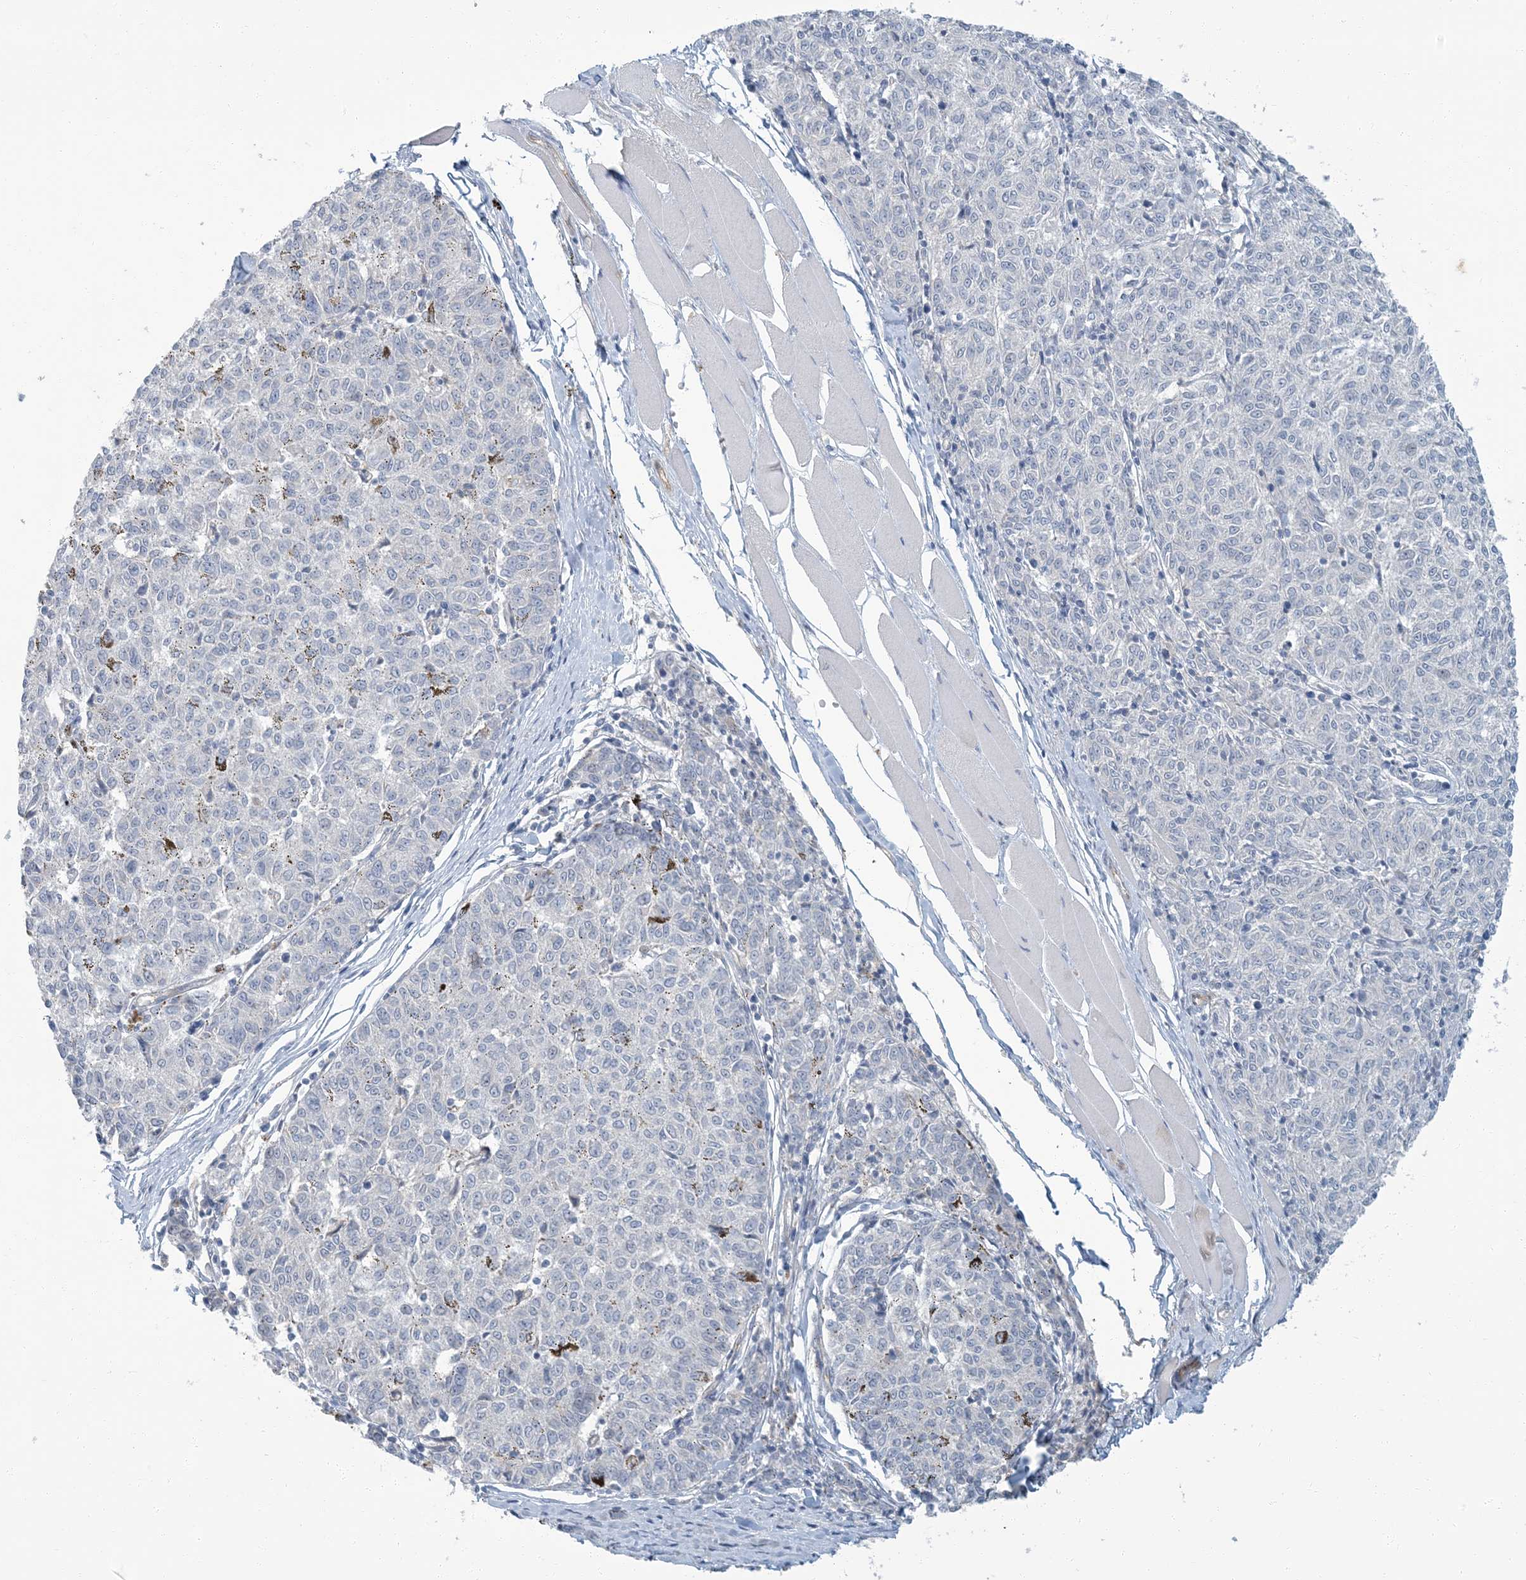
{"staining": {"intensity": "negative", "quantity": "none", "location": "none"}, "tissue": "melanoma", "cell_type": "Tumor cells", "image_type": "cancer", "snomed": [{"axis": "morphology", "description": "Malignant melanoma, NOS"}, {"axis": "topography", "description": "Skin"}], "caption": "An image of melanoma stained for a protein exhibits no brown staining in tumor cells. (DAB immunohistochemistry (IHC), high magnification).", "gene": "EPHA4", "patient": {"sex": "female", "age": 72}}